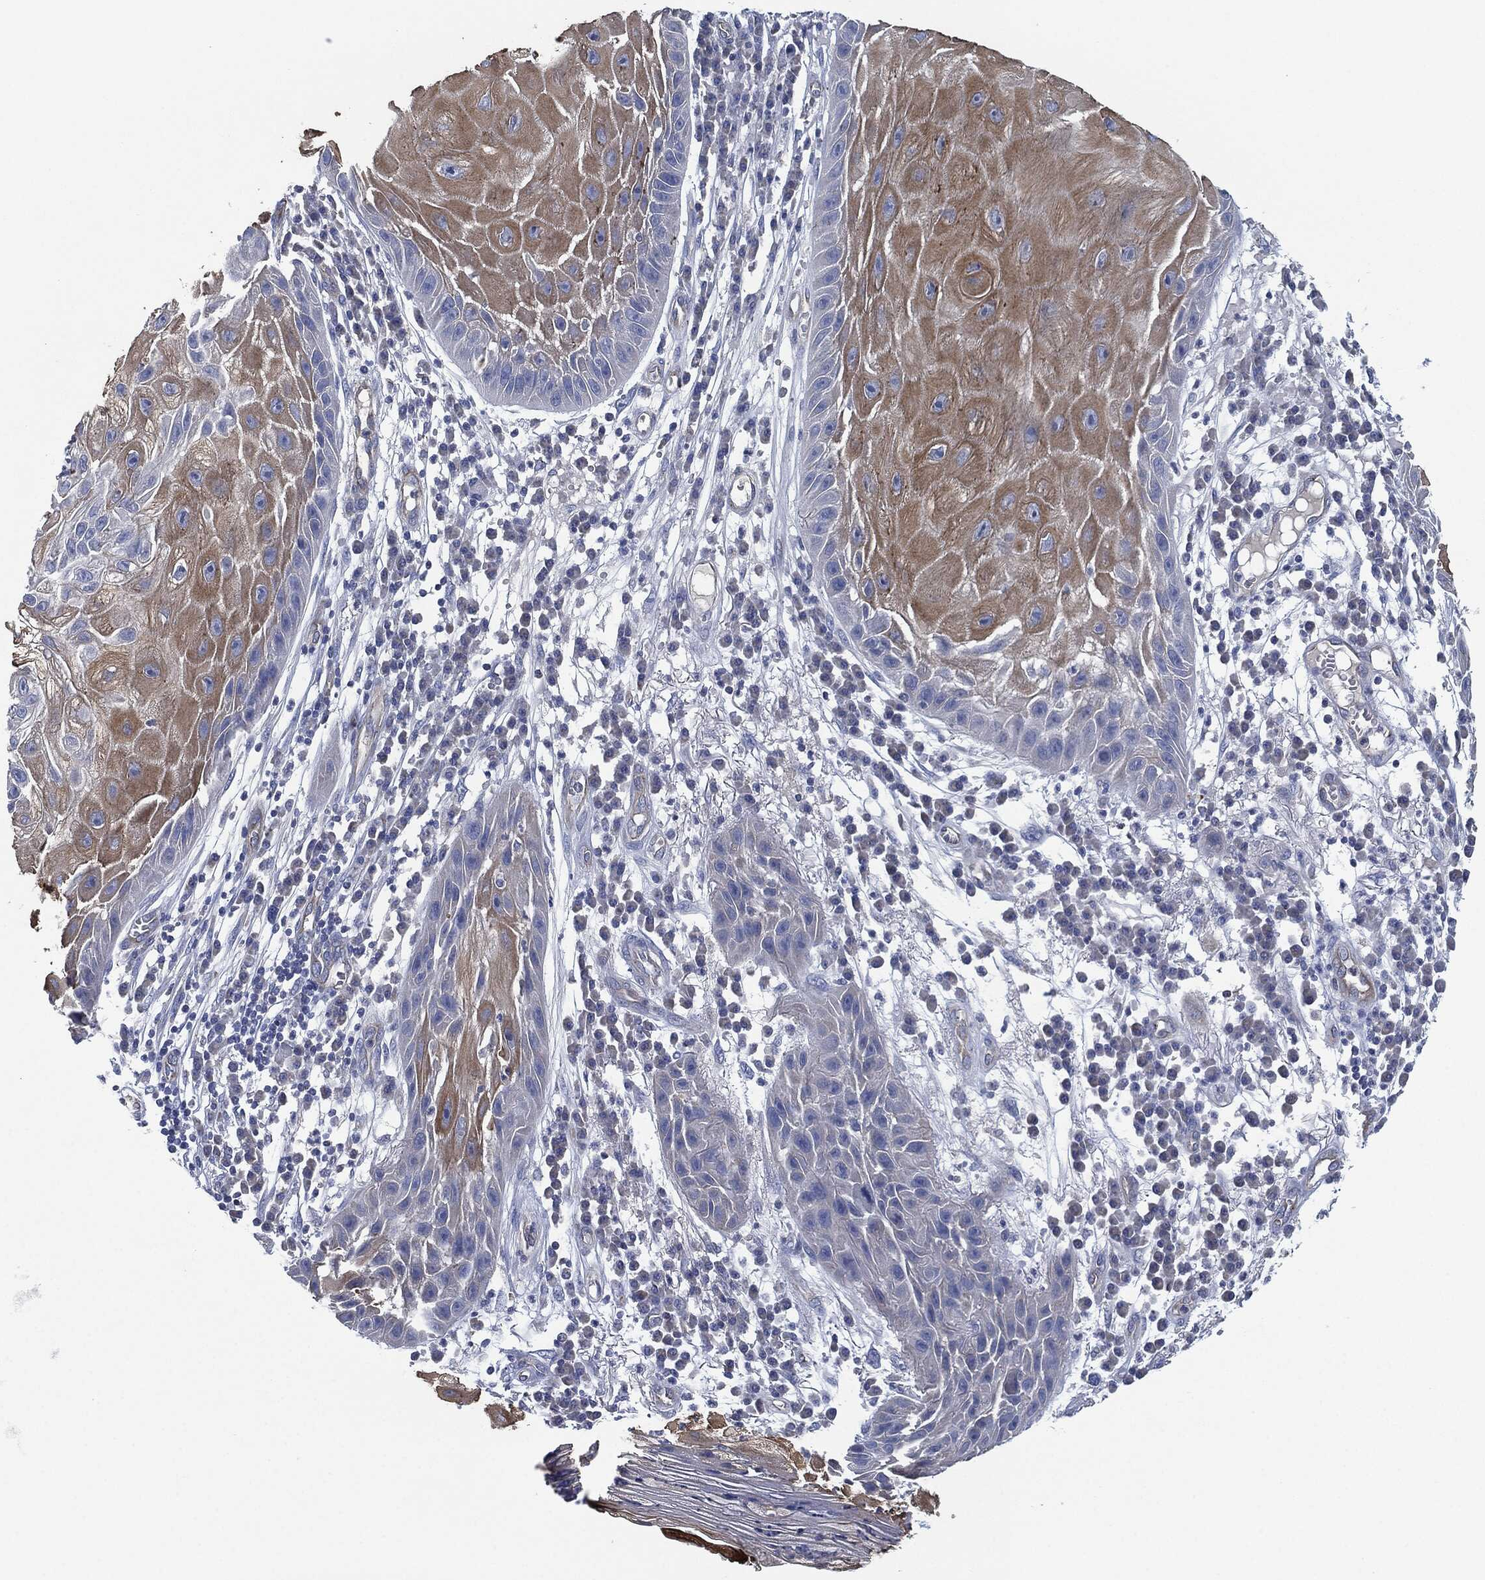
{"staining": {"intensity": "moderate", "quantity": ">75%", "location": "cytoplasmic/membranous"}, "tissue": "skin cancer", "cell_type": "Tumor cells", "image_type": "cancer", "snomed": [{"axis": "morphology", "description": "Normal tissue, NOS"}, {"axis": "morphology", "description": "Squamous cell carcinoma, NOS"}, {"axis": "topography", "description": "Skin"}], "caption": "Moderate cytoplasmic/membranous positivity is identified in approximately >75% of tumor cells in squamous cell carcinoma (skin).", "gene": "SHROOM2", "patient": {"sex": "male", "age": 79}}